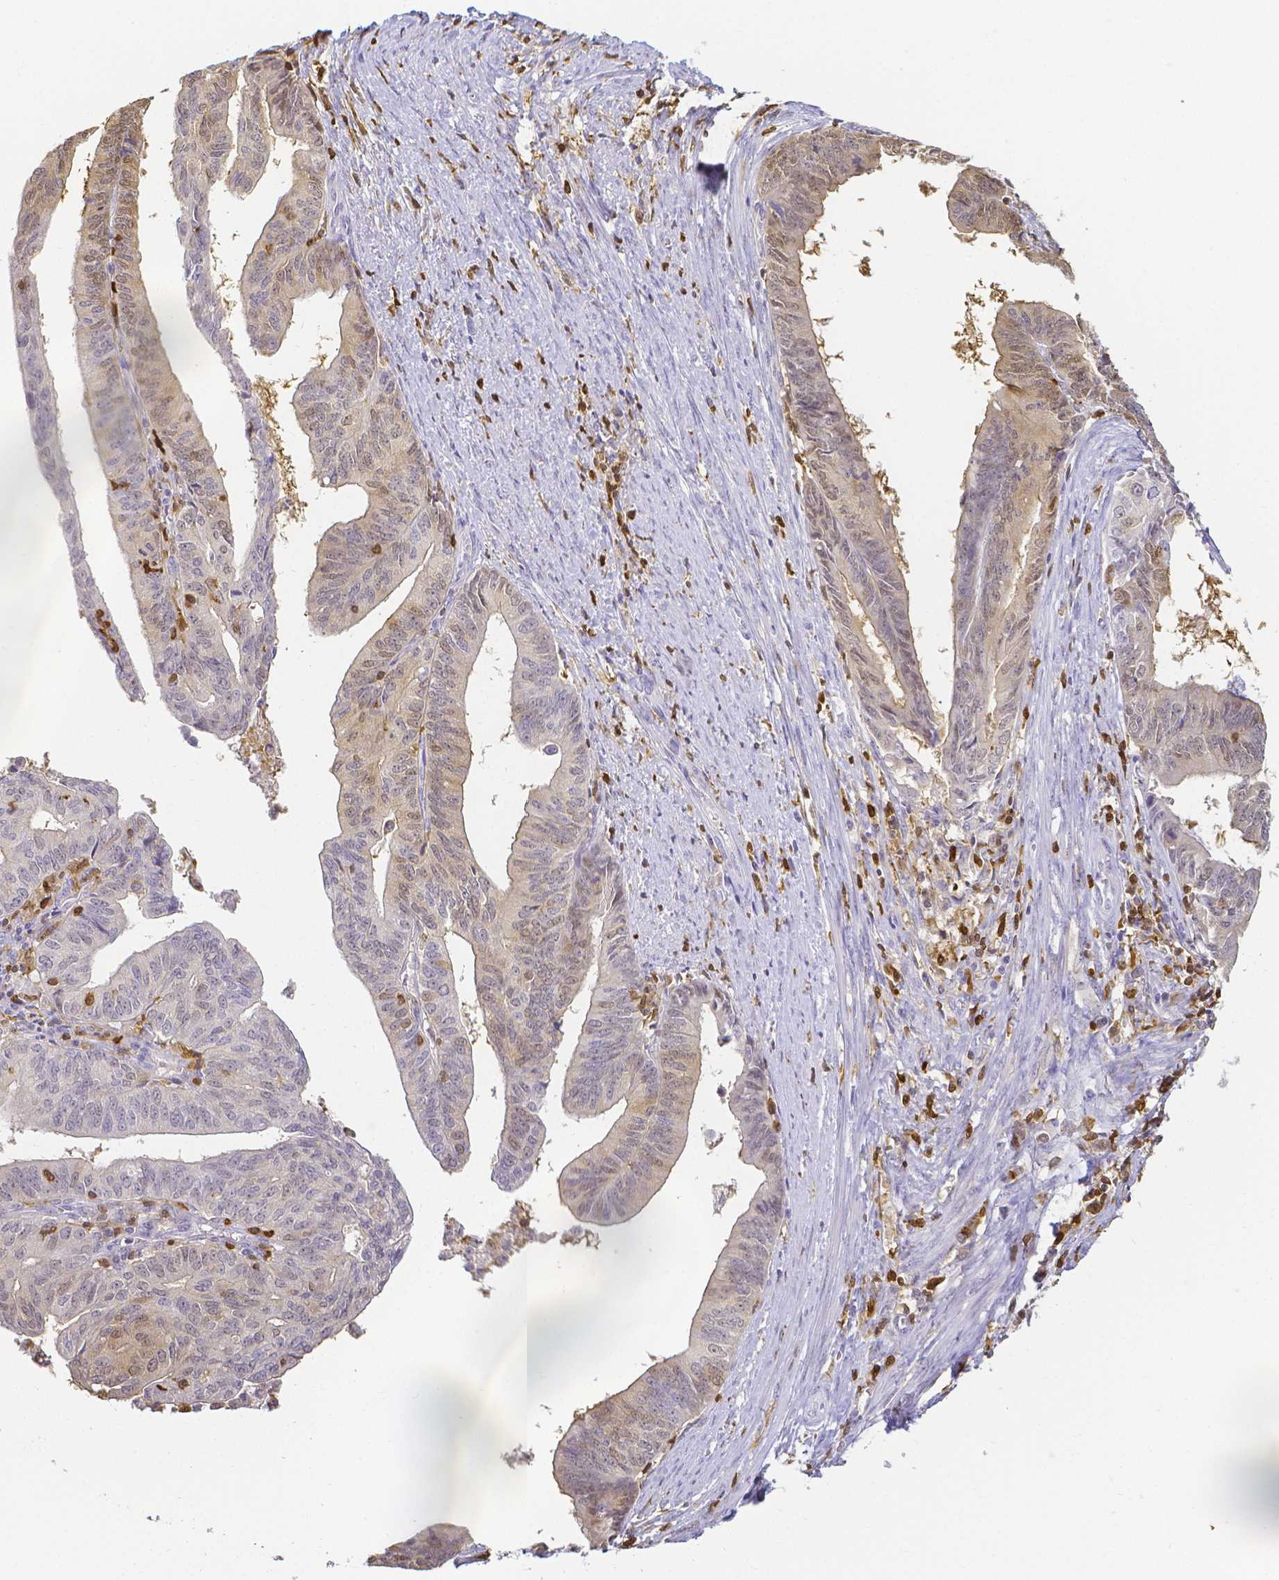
{"staining": {"intensity": "weak", "quantity": "25%-75%", "location": "cytoplasmic/membranous,nuclear"}, "tissue": "endometrial cancer", "cell_type": "Tumor cells", "image_type": "cancer", "snomed": [{"axis": "morphology", "description": "Adenocarcinoma, NOS"}, {"axis": "topography", "description": "Endometrium"}], "caption": "Protein expression analysis of human endometrial adenocarcinoma reveals weak cytoplasmic/membranous and nuclear staining in about 25%-75% of tumor cells. (DAB (3,3'-diaminobenzidine) = brown stain, brightfield microscopy at high magnification).", "gene": "COTL1", "patient": {"sex": "female", "age": 65}}